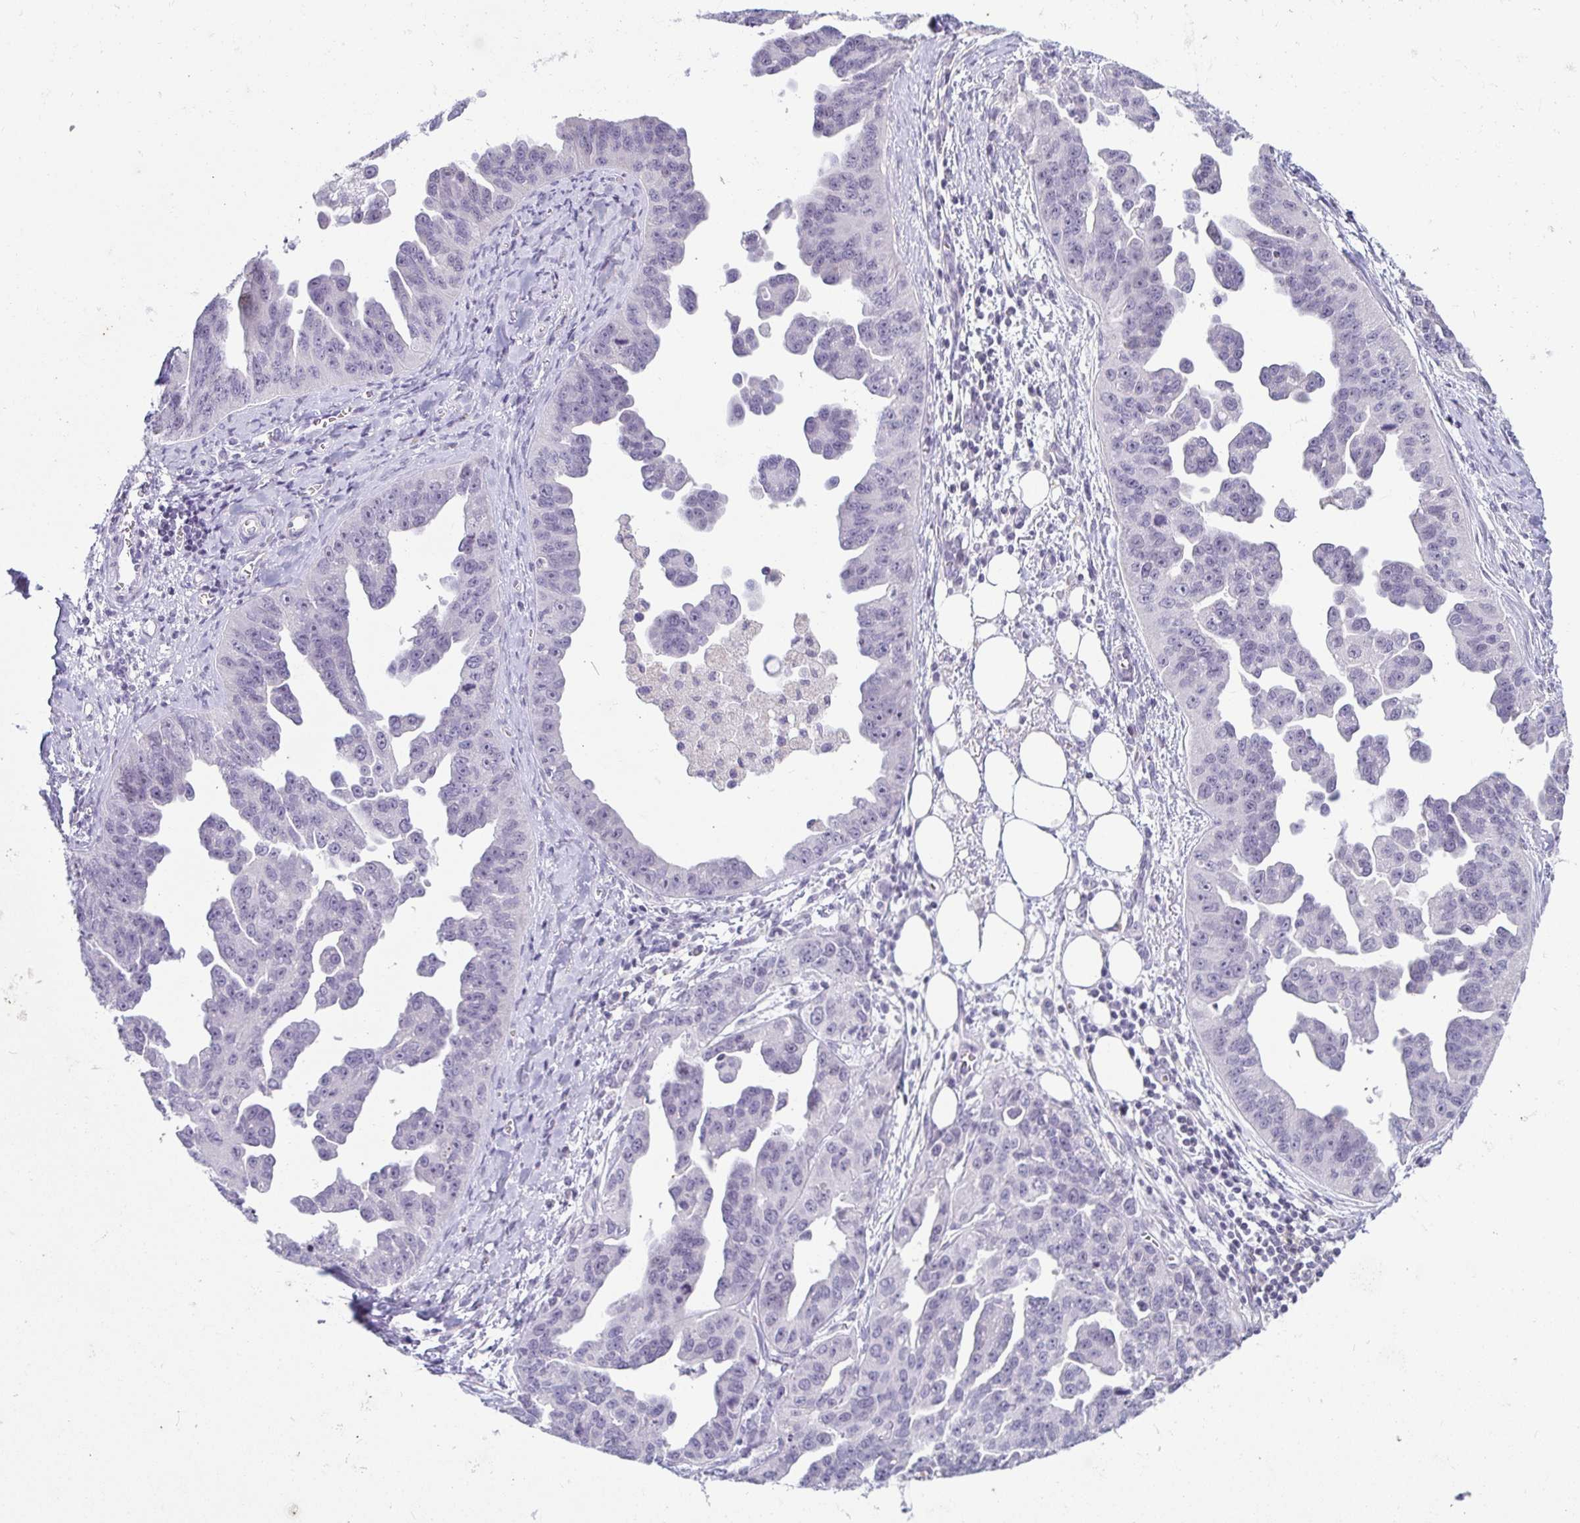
{"staining": {"intensity": "negative", "quantity": "none", "location": "none"}, "tissue": "ovarian cancer", "cell_type": "Tumor cells", "image_type": "cancer", "snomed": [{"axis": "morphology", "description": "Cystadenocarcinoma, serous, NOS"}, {"axis": "topography", "description": "Ovary"}], "caption": "High power microscopy image of an immunohistochemistry (IHC) image of serous cystadenocarcinoma (ovarian), revealing no significant positivity in tumor cells. The staining is performed using DAB brown chromogen with nuclei counter-stained in using hematoxylin.", "gene": "CR2", "patient": {"sex": "female", "age": 75}}